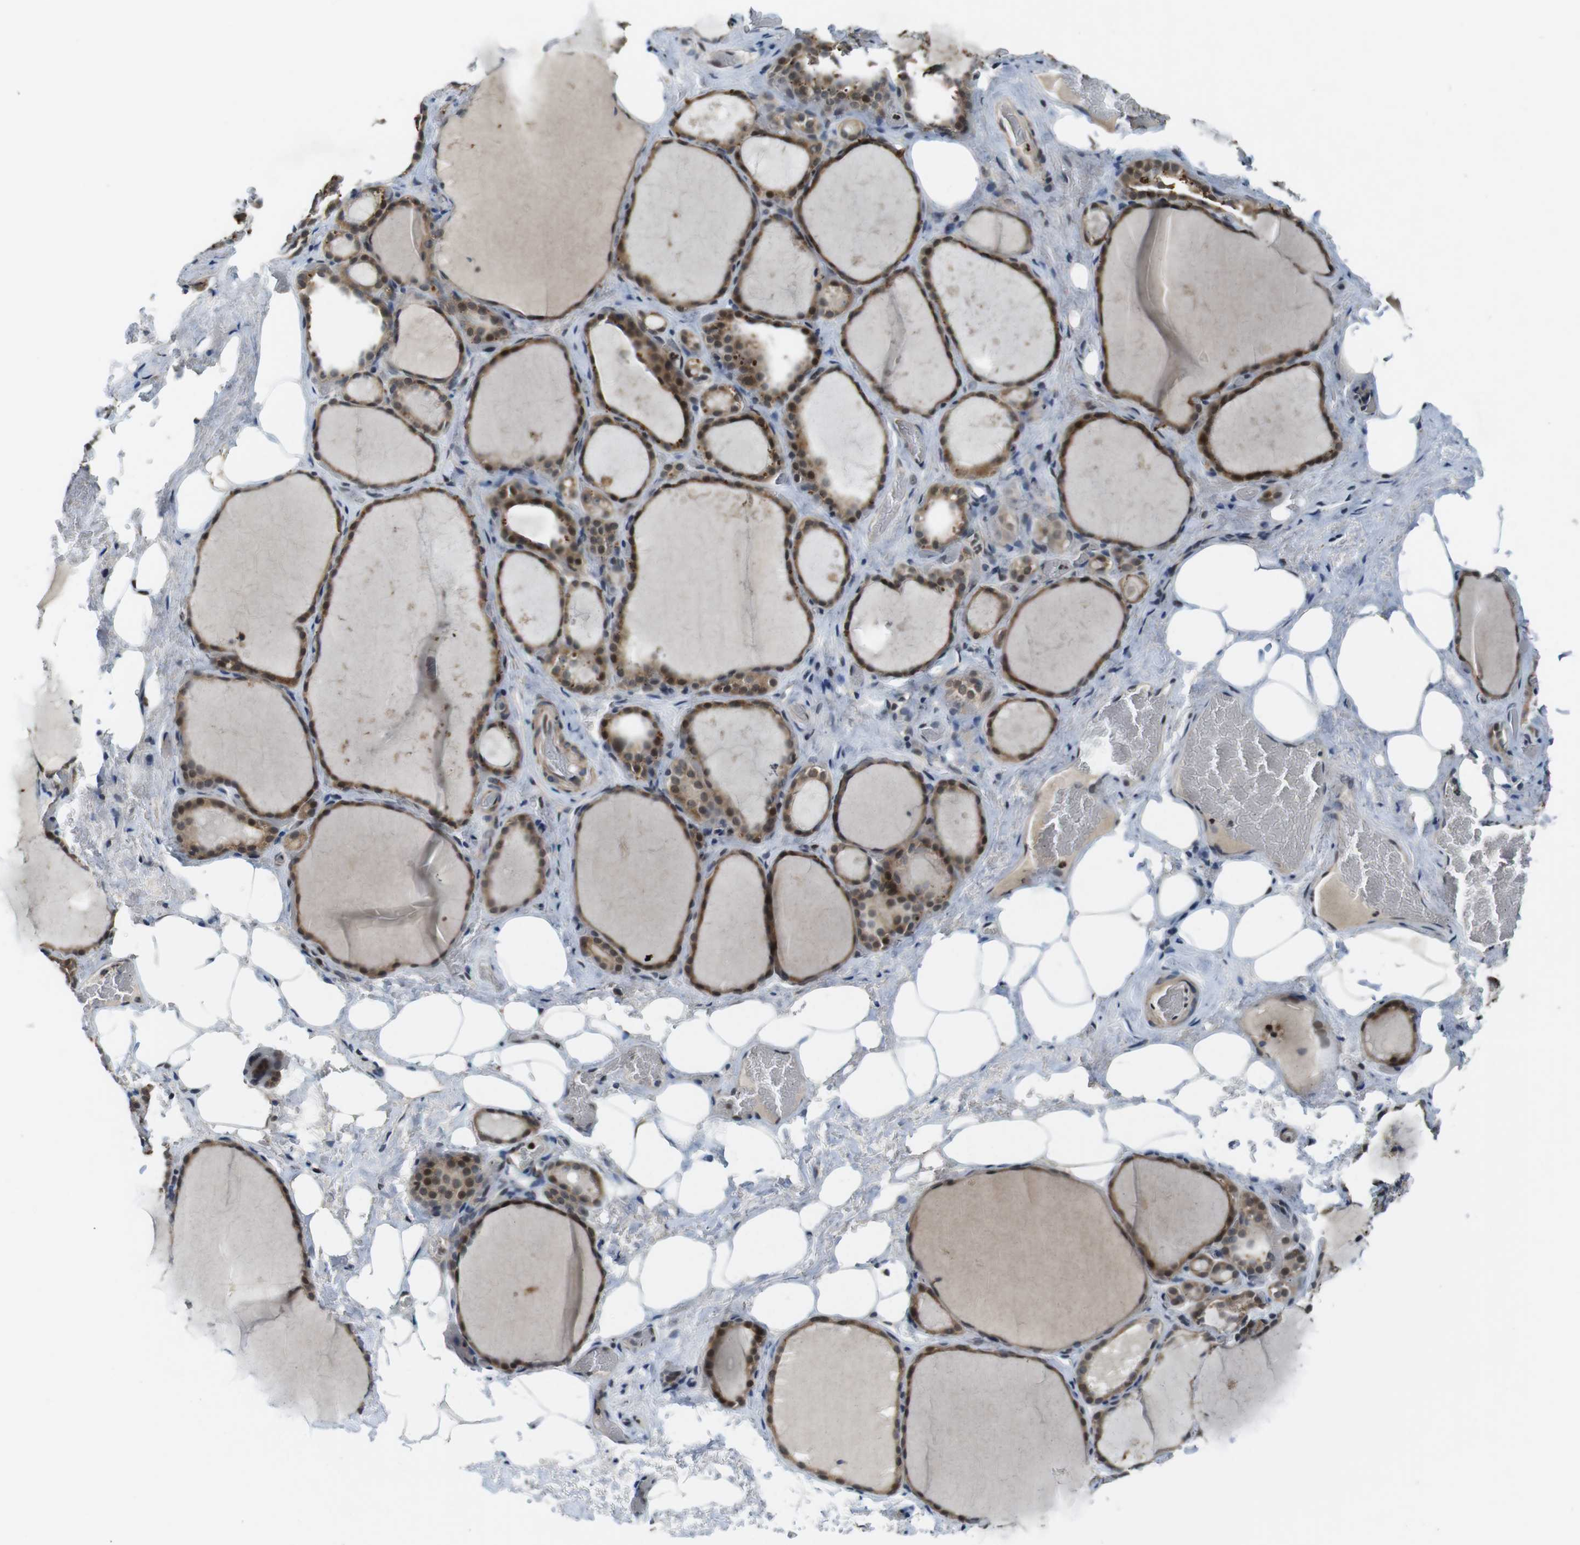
{"staining": {"intensity": "moderate", "quantity": ">75%", "location": "cytoplasmic/membranous,nuclear"}, "tissue": "thyroid gland", "cell_type": "Glandular cells", "image_type": "normal", "snomed": [{"axis": "morphology", "description": "Normal tissue, NOS"}, {"axis": "topography", "description": "Thyroid gland"}], "caption": "The immunohistochemical stain shows moderate cytoplasmic/membranous,nuclear positivity in glandular cells of normal thyroid gland. Immunohistochemistry (ihc) stains the protein in brown and the nuclei are stained blue.", "gene": "MAPKAPK5", "patient": {"sex": "male", "age": 61}}